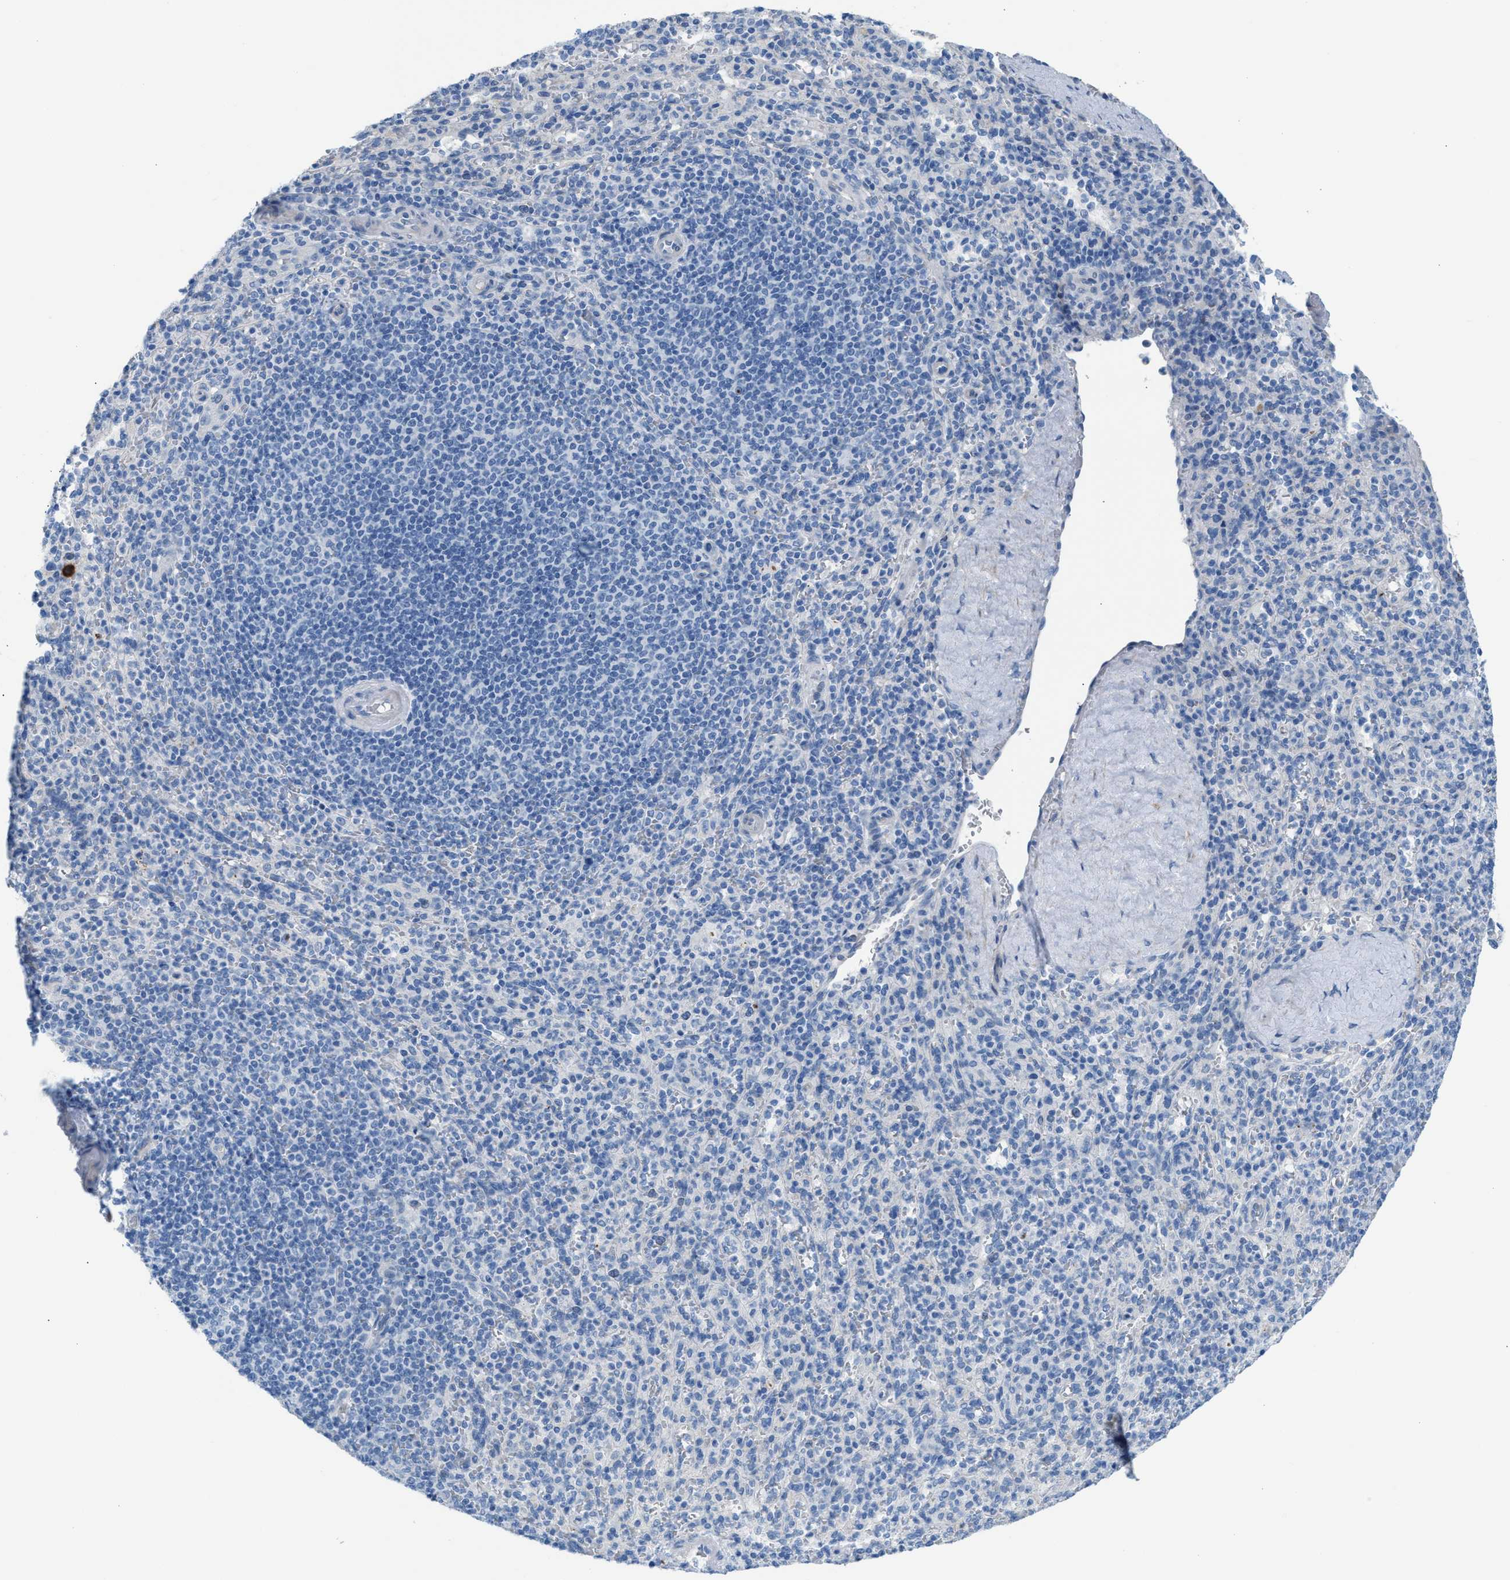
{"staining": {"intensity": "negative", "quantity": "none", "location": "none"}, "tissue": "spleen", "cell_type": "Cells in red pulp", "image_type": "normal", "snomed": [{"axis": "morphology", "description": "Normal tissue, NOS"}, {"axis": "topography", "description": "Spleen"}], "caption": "Histopathology image shows no significant protein expression in cells in red pulp of benign spleen.", "gene": "MPP3", "patient": {"sex": "male", "age": 36}}